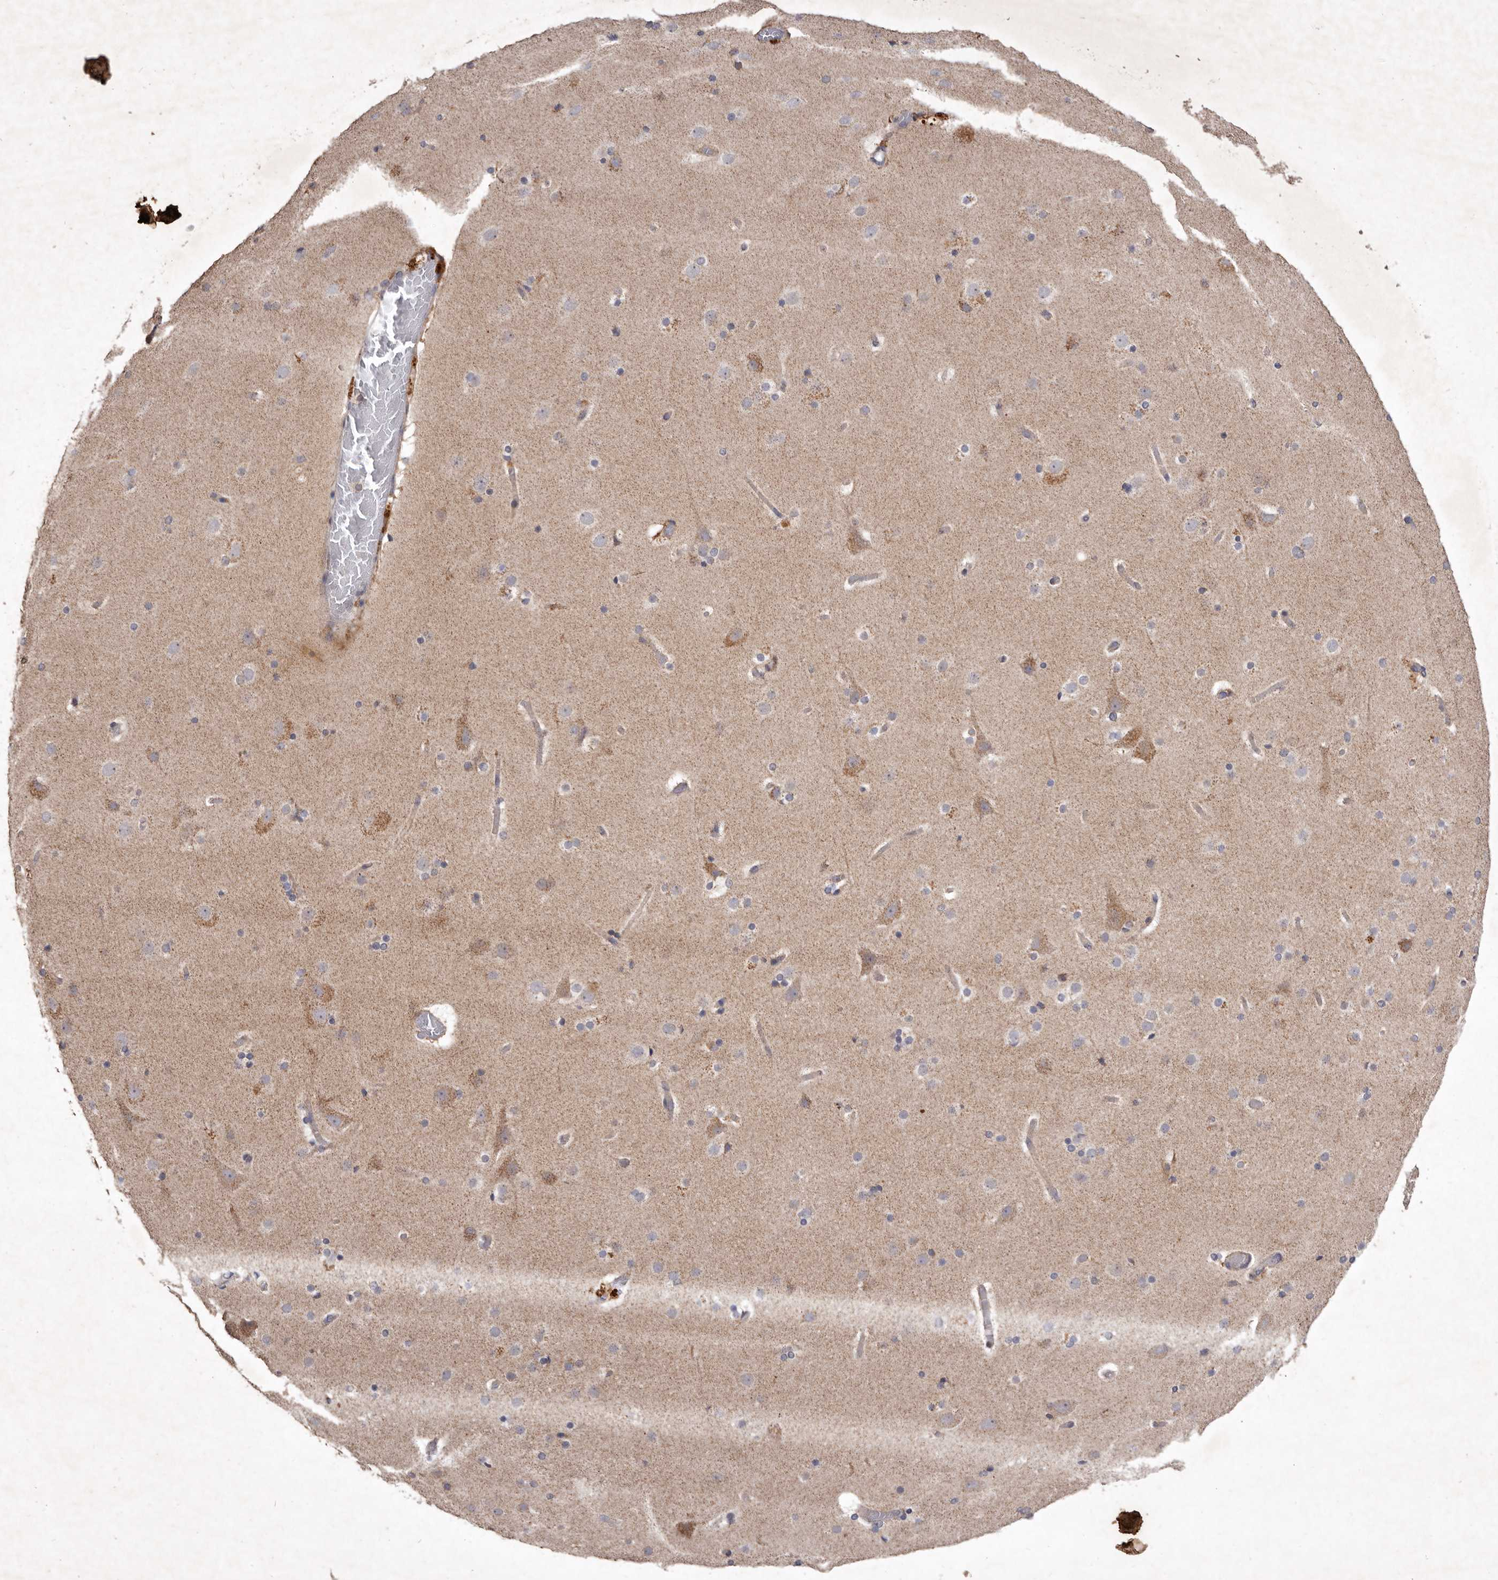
{"staining": {"intensity": "negative", "quantity": "none", "location": "none"}, "tissue": "cerebral cortex", "cell_type": "Endothelial cells", "image_type": "normal", "snomed": [{"axis": "morphology", "description": "Normal tissue, NOS"}, {"axis": "topography", "description": "Cerebral cortex"}], "caption": "Immunohistochemistry (IHC) photomicrograph of normal cerebral cortex: cerebral cortex stained with DAB demonstrates no significant protein expression in endothelial cells.", "gene": "FLAD1", "patient": {"sex": "male", "age": 57}}